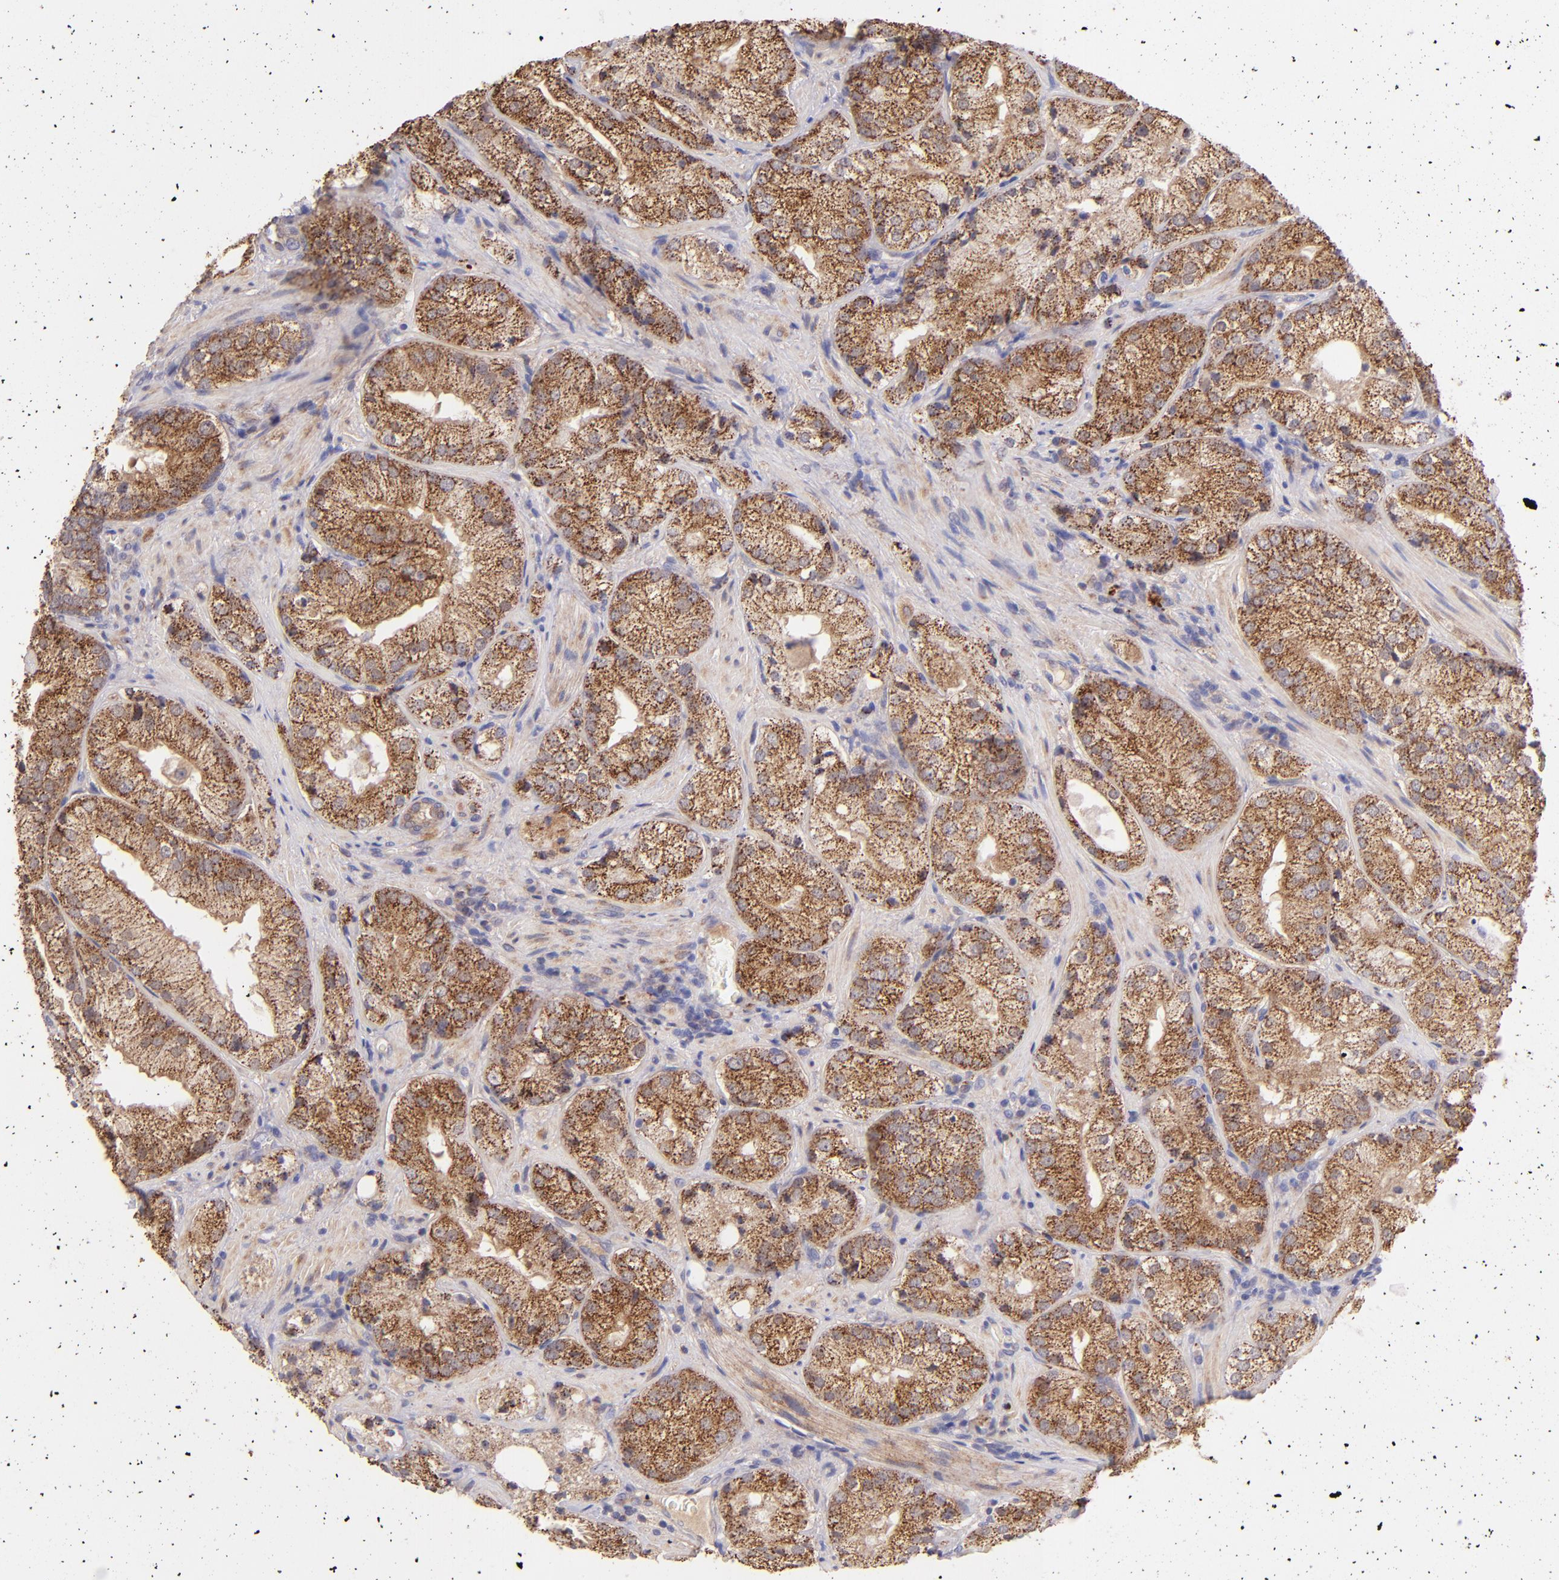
{"staining": {"intensity": "moderate", "quantity": ">75%", "location": "cytoplasmic/membranous"}, "tissue": "prostate cancer", "cell_type": "Tumor cells", "image_type": "cancer", "snomed": [{"axis": "morphology", "description": "Adenocarcinoma, Low grade"}, {"axis": "topography", "description": "Prostate"}], "caption": "Immunohistochemical staining of low-grade adenocarcinoma (prostate) reveals moderate cytoplasmic/membranous protein positivity in approximately >75% of tumor cells.", "gene": "SH2D4A", "patient": {"sex": "male", "age": 60}}